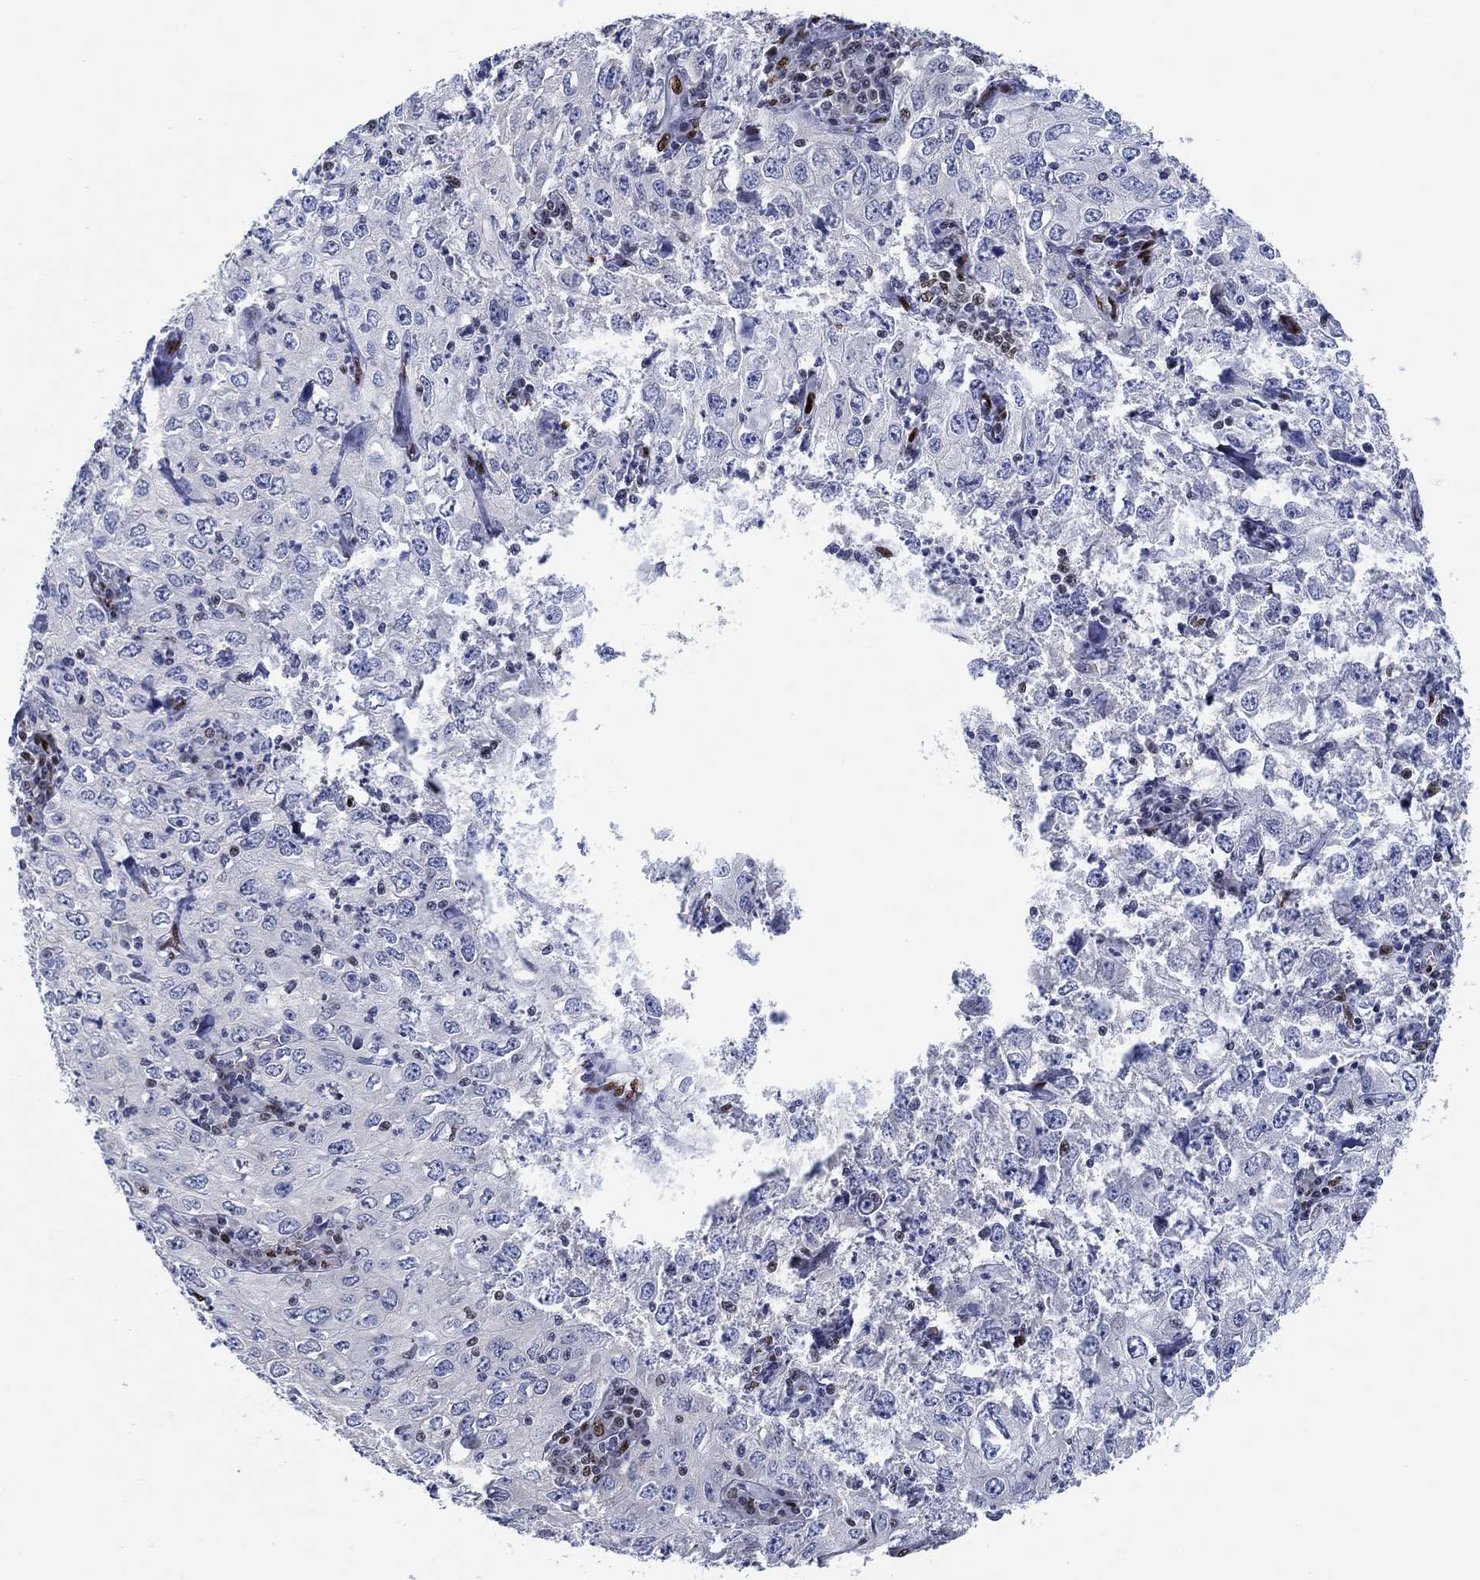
{"staining": {"intensity": "negative", "quantity": "none", "location": "none"}, "tissue": "cervical cancer", "cell_type": "Tumor cells", "image_type": "cancer", "snomed": [{"axis": "morphology", "description": "Squamous cell carcinoma, NOS"}, {"axis": "topography", "description": "Cervix"}], "caption": "This is a micrograph of immunohistochemistry staining of cervical cancer (squamous cell carcinoma), which shows no staining in tumor cells.", "gene": "ZEB1", "patient": {"sex": "female", "age": 24}}